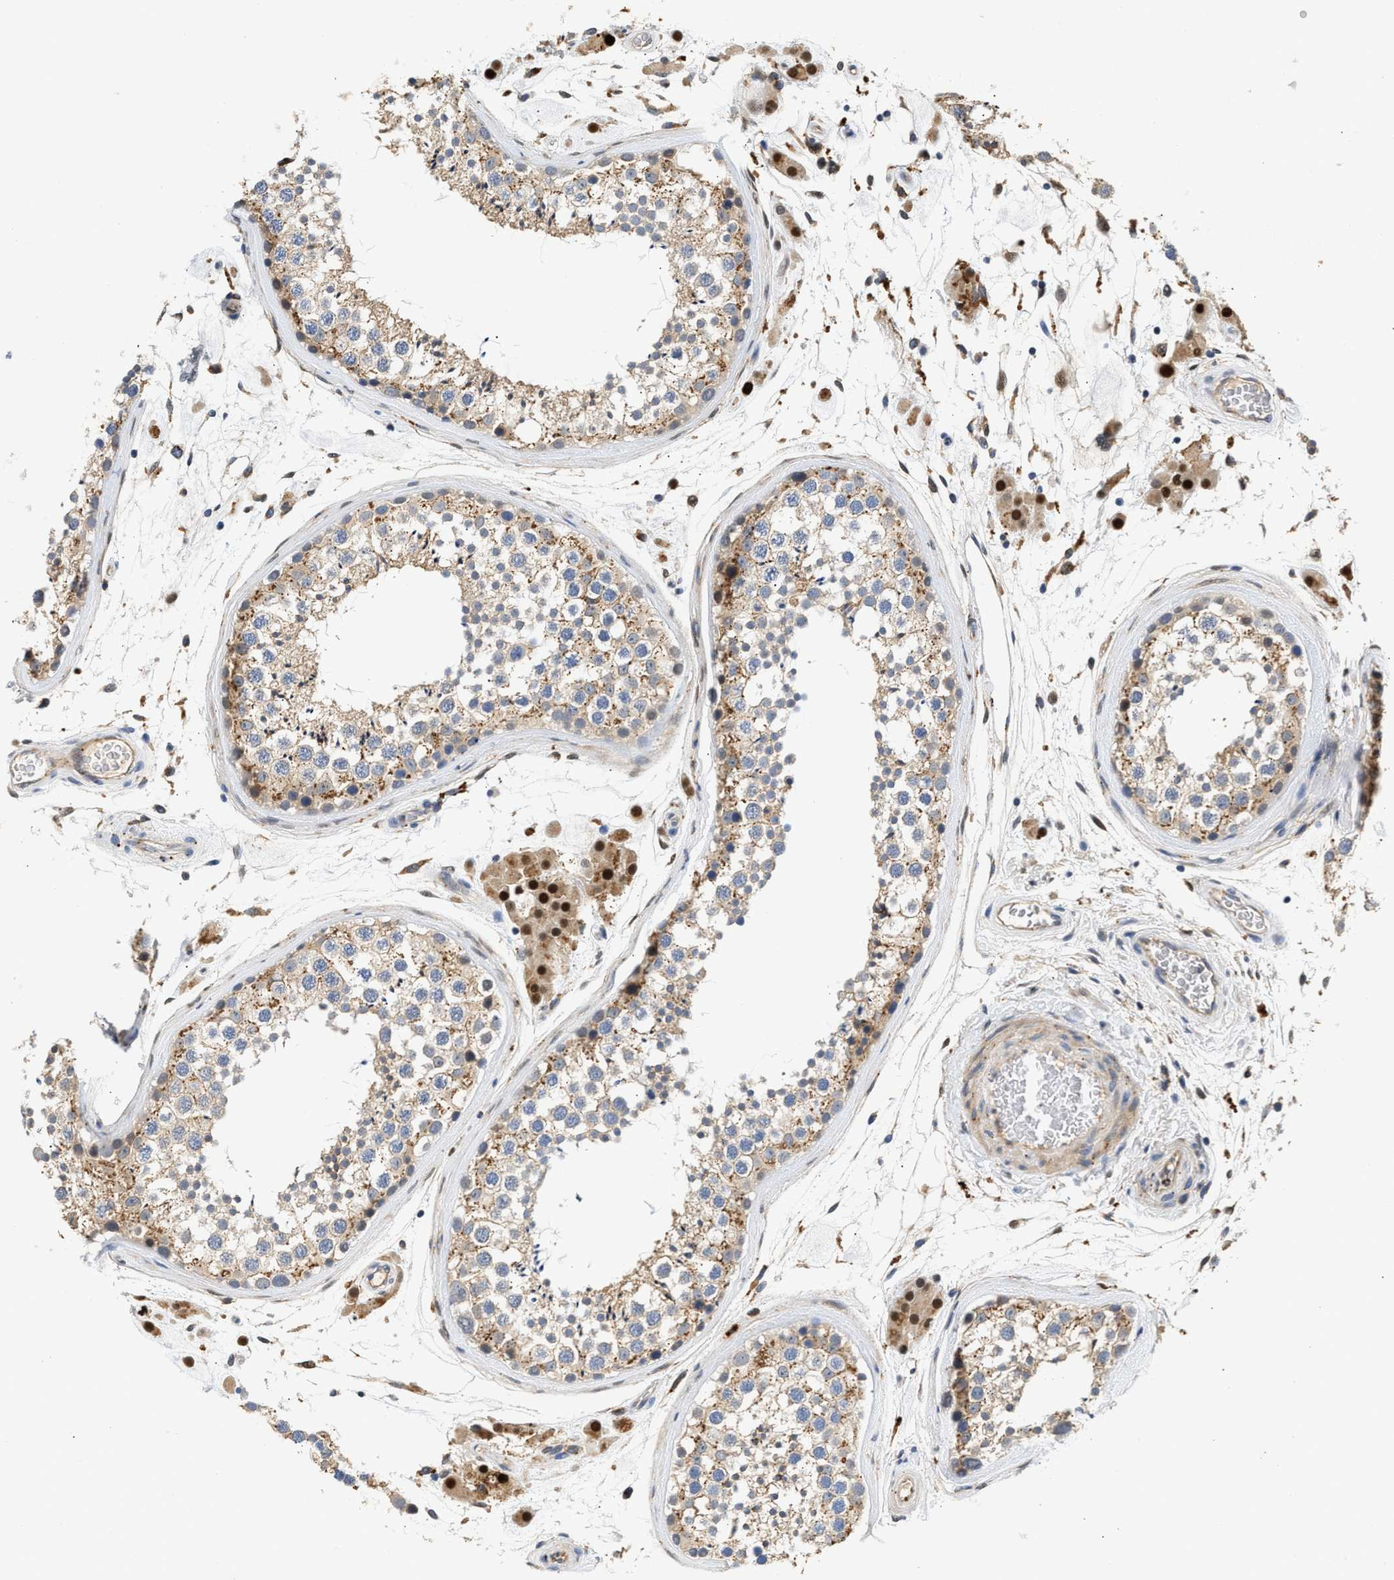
{"staining": {"intensity": "weak", "quantity": "<25%", "location": "cytoplasmic/membranous"}, "tissue": "testis", "cell_type": "Cells in seminiferous ducts", "image_type": "normal", "snomed": [{"axis": "morphology", "description": "Normal tissue, NOS"}, {"axis": "topography", "description": "Testis"}], "caption": "Immunohistochemistry micrograph of unremarkable testis: testis stained with DAB (3,3'-diaminobenzidine) exhibits no significant protein positivity in cells in seminiferous ducts.", "gene": "PPM1L", "patient": {"sex": "male", "age": 46}}